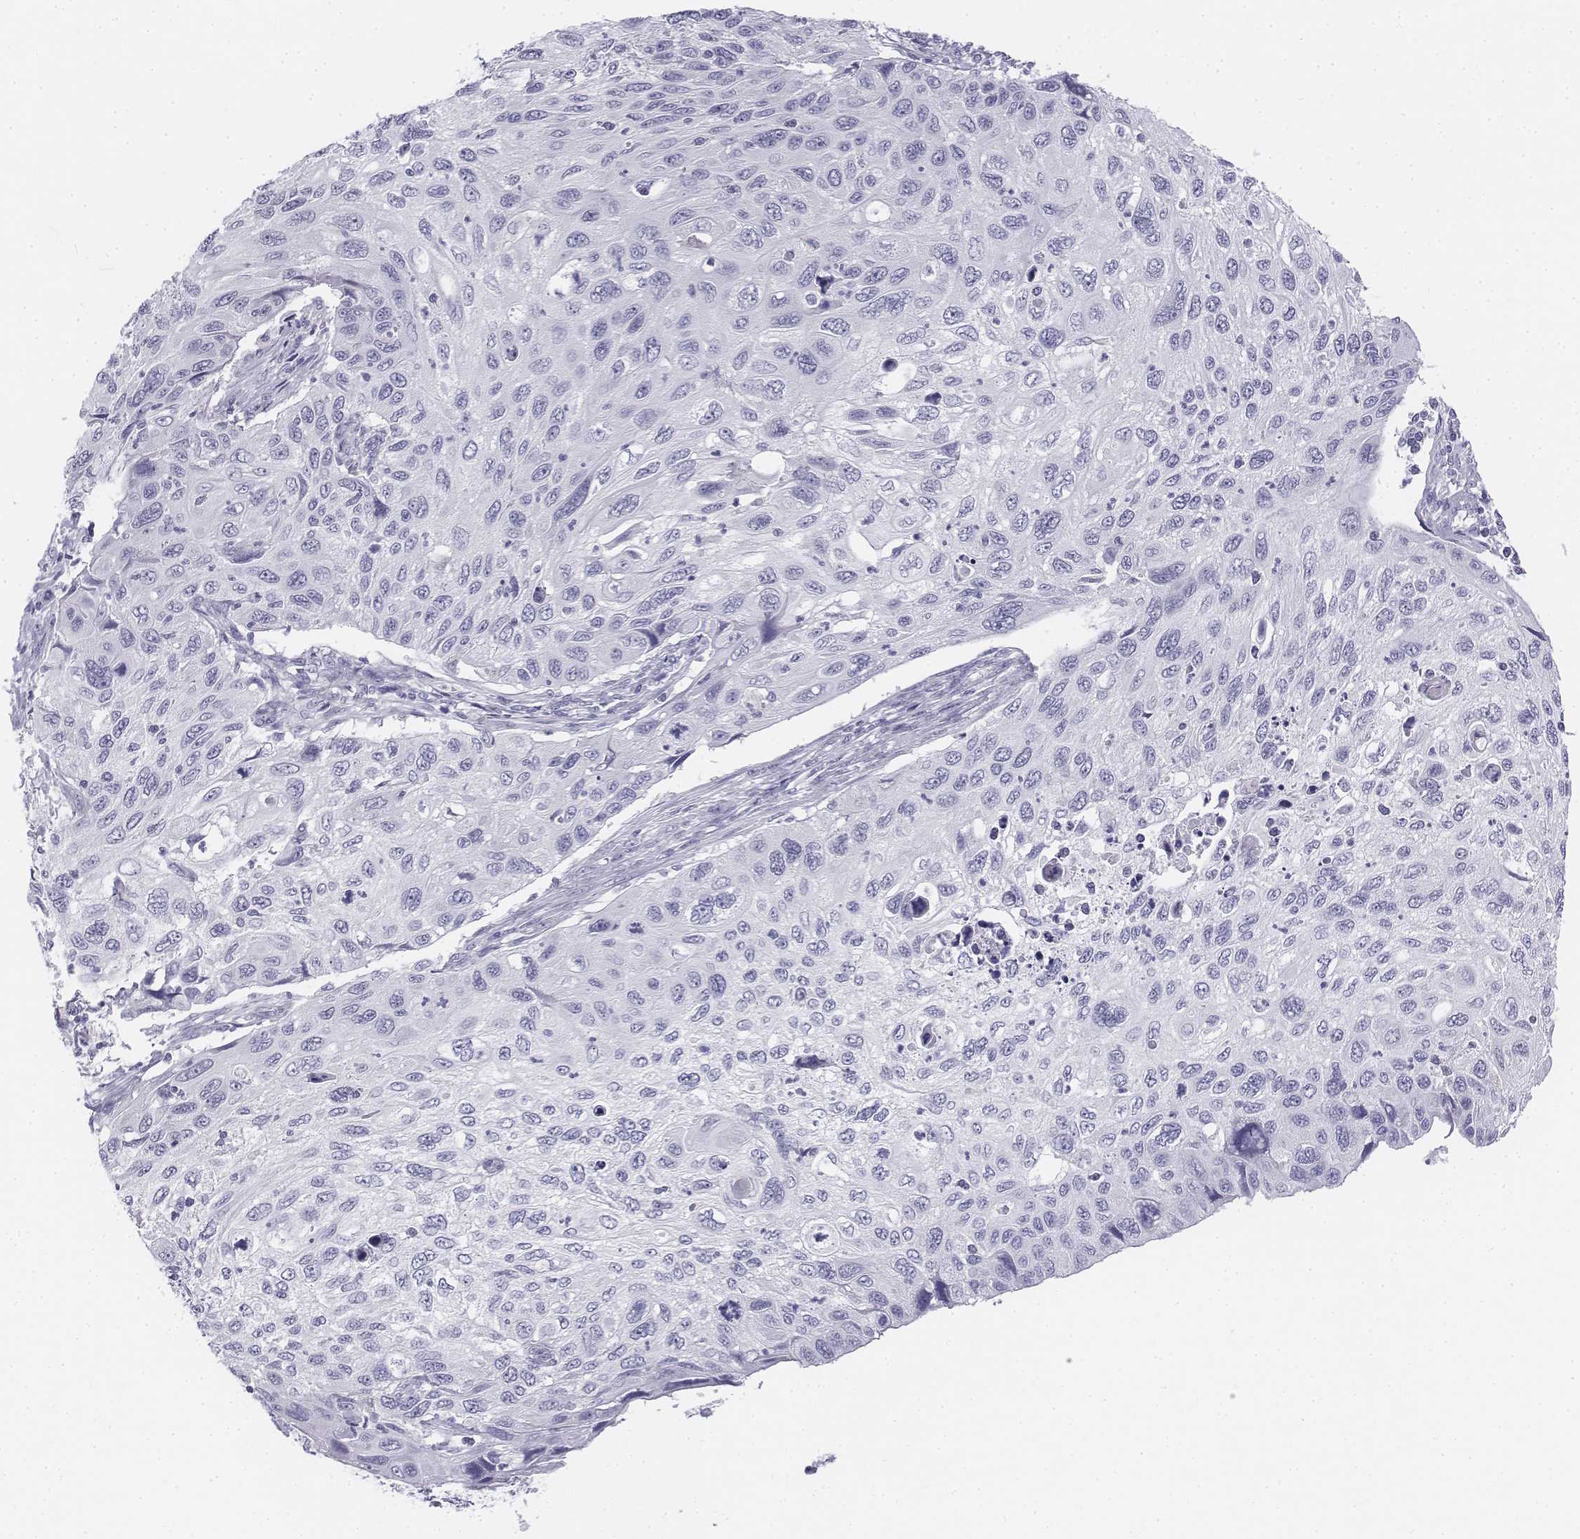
{"staining": {"intensity": "negative", "quantity": "none", "location": "none"}, "tissue": "cervical cancer", "cell_type": "Tumor cells", "image_type": "cancer", "snomed": [{"axis": "morphology", "description": "Squamous cell carcinoma, NOS"}, {"axis": "topography", "description": "Cervix"}], "caption": "This is an immunohistochemistry image of squamous cell carcinoma (cervical). There is no positivity in tumor cells.", "gene": "TH", "patient": {"sex": "female", "age": 70}}